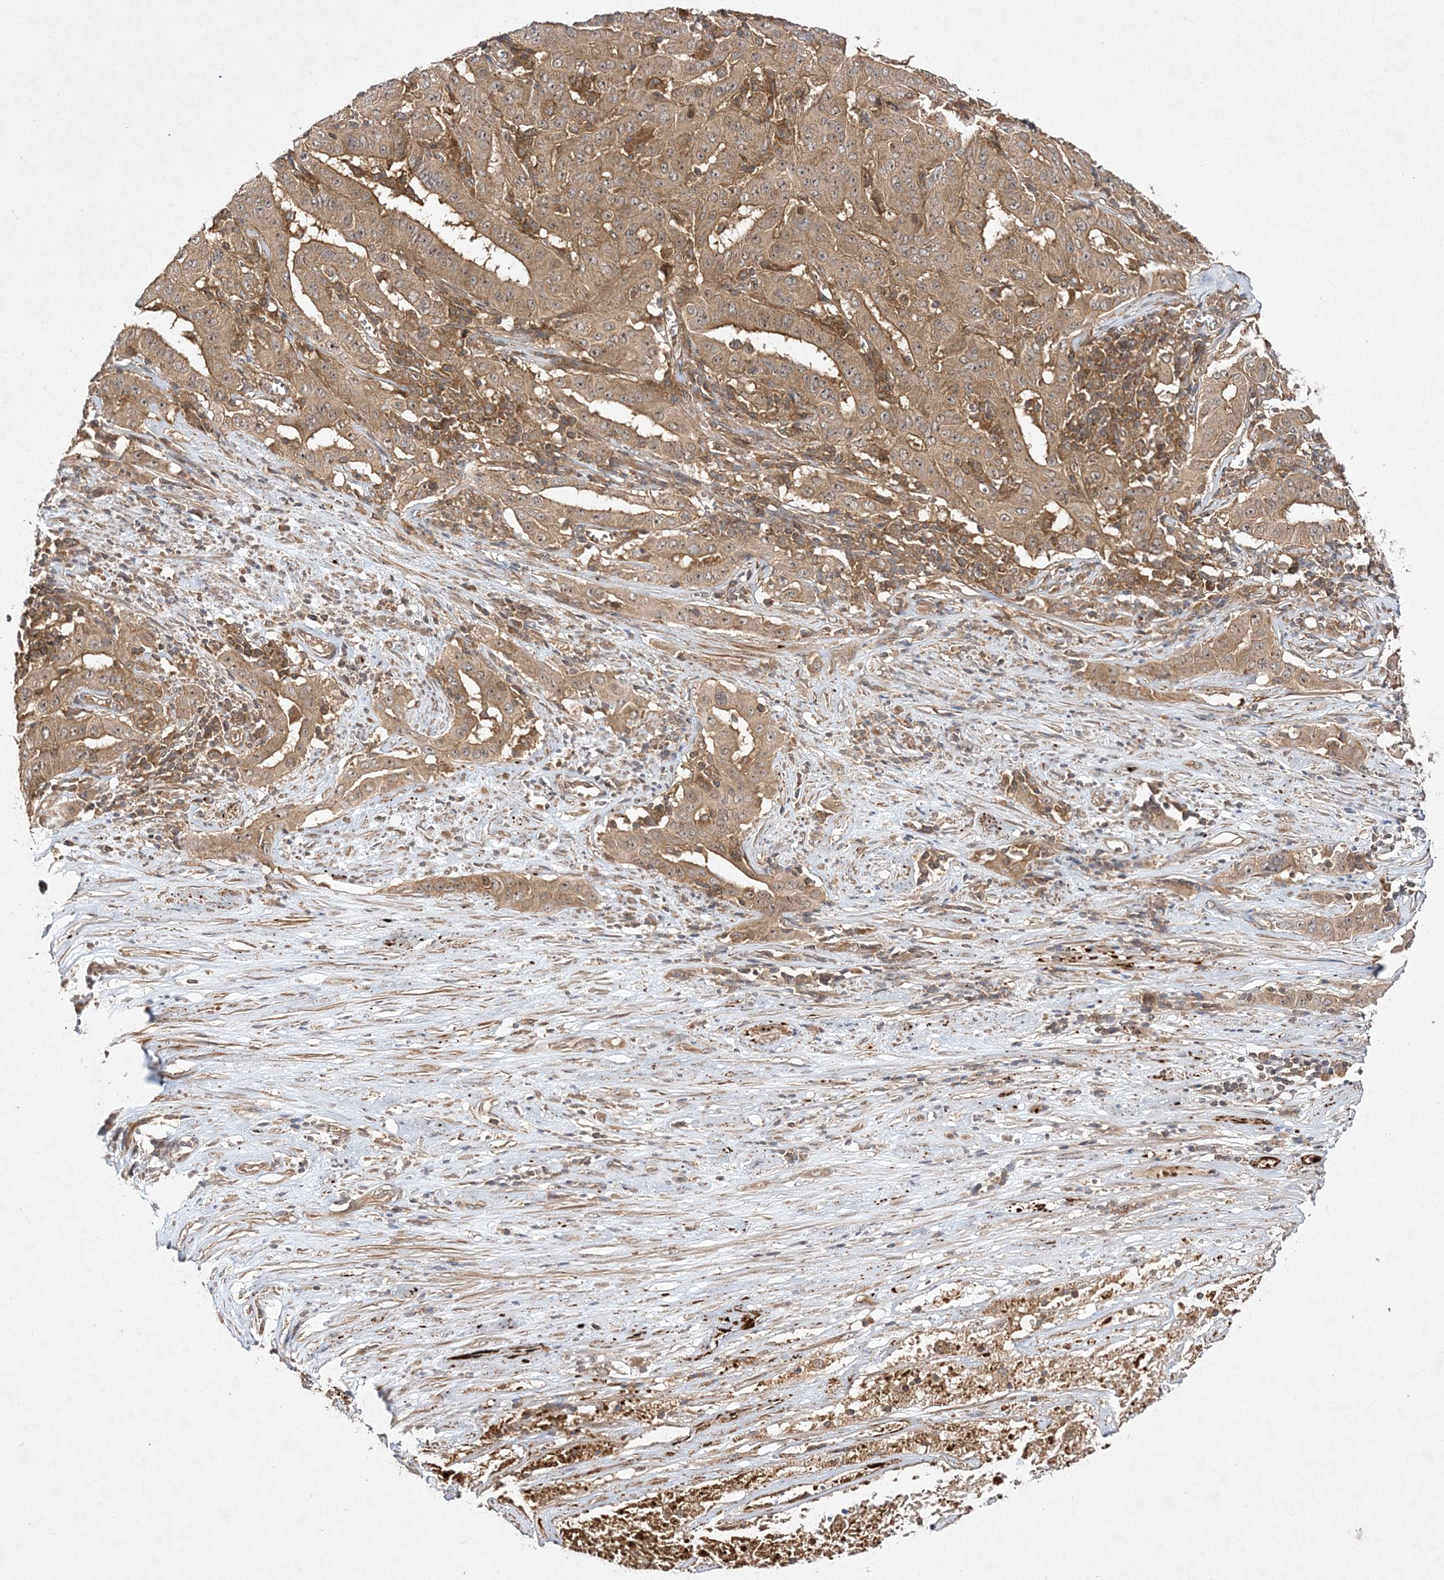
{"staining": {"intensity": "moderate", "quantity": ">75%", "location": "cytoplasmic/membranous"}, "tissue": "pancreatic cancer", "cell_type": "Tumor cells", "image_type": "cancer", "snomed": [{"axis": "morphology", "description": "Adenocarcinoma, NOS"}, {"axis": "topography", "description": "Pancreas"}], "caption": "Human adenocarcinoma (pancreatic) stained with a protein marker shows moderate staining in tumor cells.", "gene": "TMEM9B", "patient": {"sex": "male", "age": 63}}